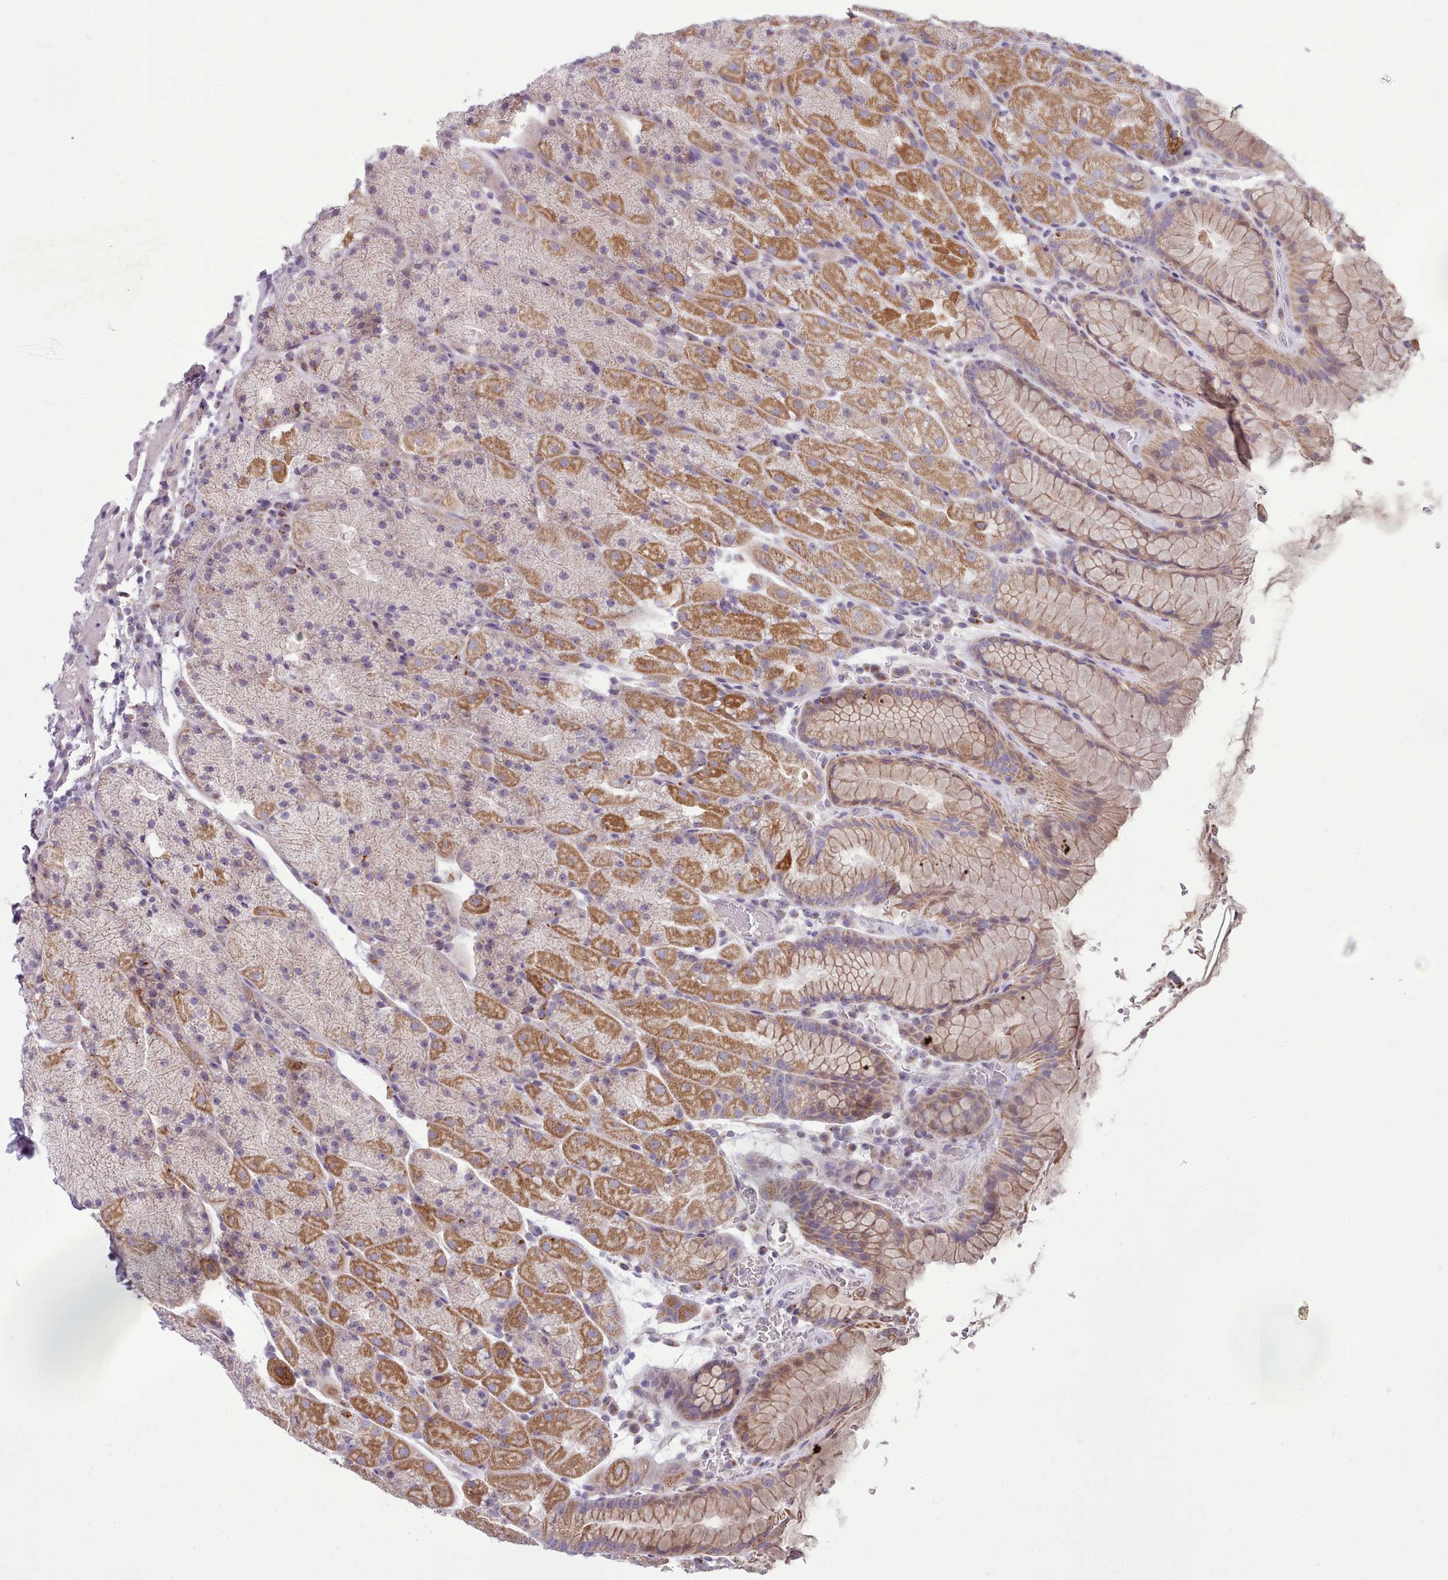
{"staining": {"intensity": "moderate", "quantity": ">75%", "location": "cytoplasmic/membranous"}, "tissue": "stomach", "cell_type": "Glandular cells", "image_type": "normal", "snomed": [{"axis": "morphology", "description": "Normal tissue, NOS"}, {"axis": "topography", "description": "Stomach, upper"}, {"axis": "topography", "description": "Stomach, lower"}], "caption": "This image demonstrates immunohistochemistry (IHC) staining of benign stomach, with medium moderate cytoplasmic/membranous positivity in approximately >75% of glandular cells.", "gene": "SLC52A3", "patient": {"sex": "male", "age": 67}}